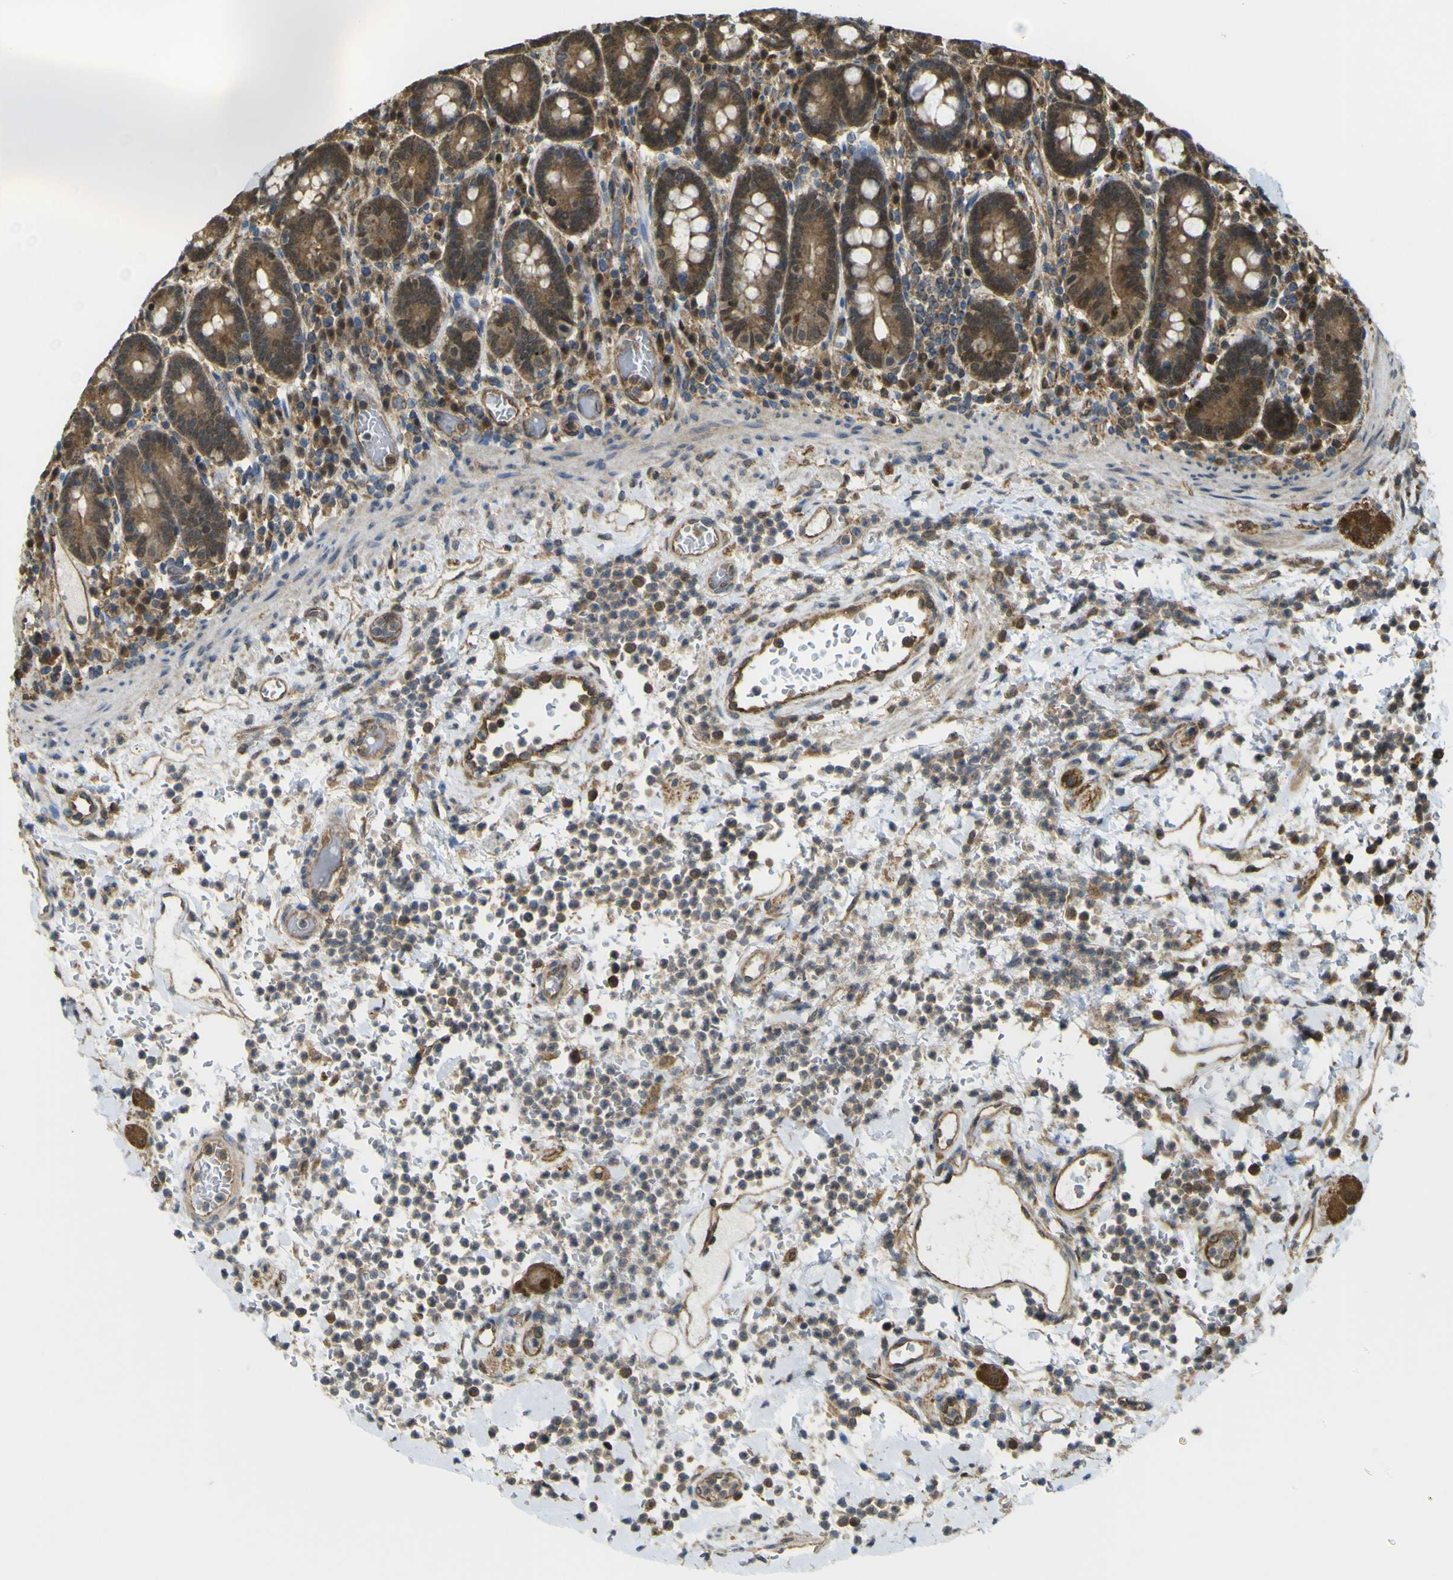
{"staining": {"intensity": "moderate", "quantity": ">75%", "location": "cytoplasmic/membranous,nuclear"}, "tissue": "stomach", "cell_type": "Glandular cells", "image_type": "normal", "snomed": [{"axis": "morphology", "description": "Normal tissue, NOS"}, {"axis": "topography", "description": "Stomach, upper"}], "caption": "Immunohistochemical staining of unremarkable human stomach reveals moderate cytoplasmic/membranous,nuclear protein expression in about >75% of glandular cells. (DAB (3,3'-diaminobenzidine) IHC with brightfield microscopy, high magnification).", "gene": "YWHAG", "patient": {"sex": "male", "age": 68}}